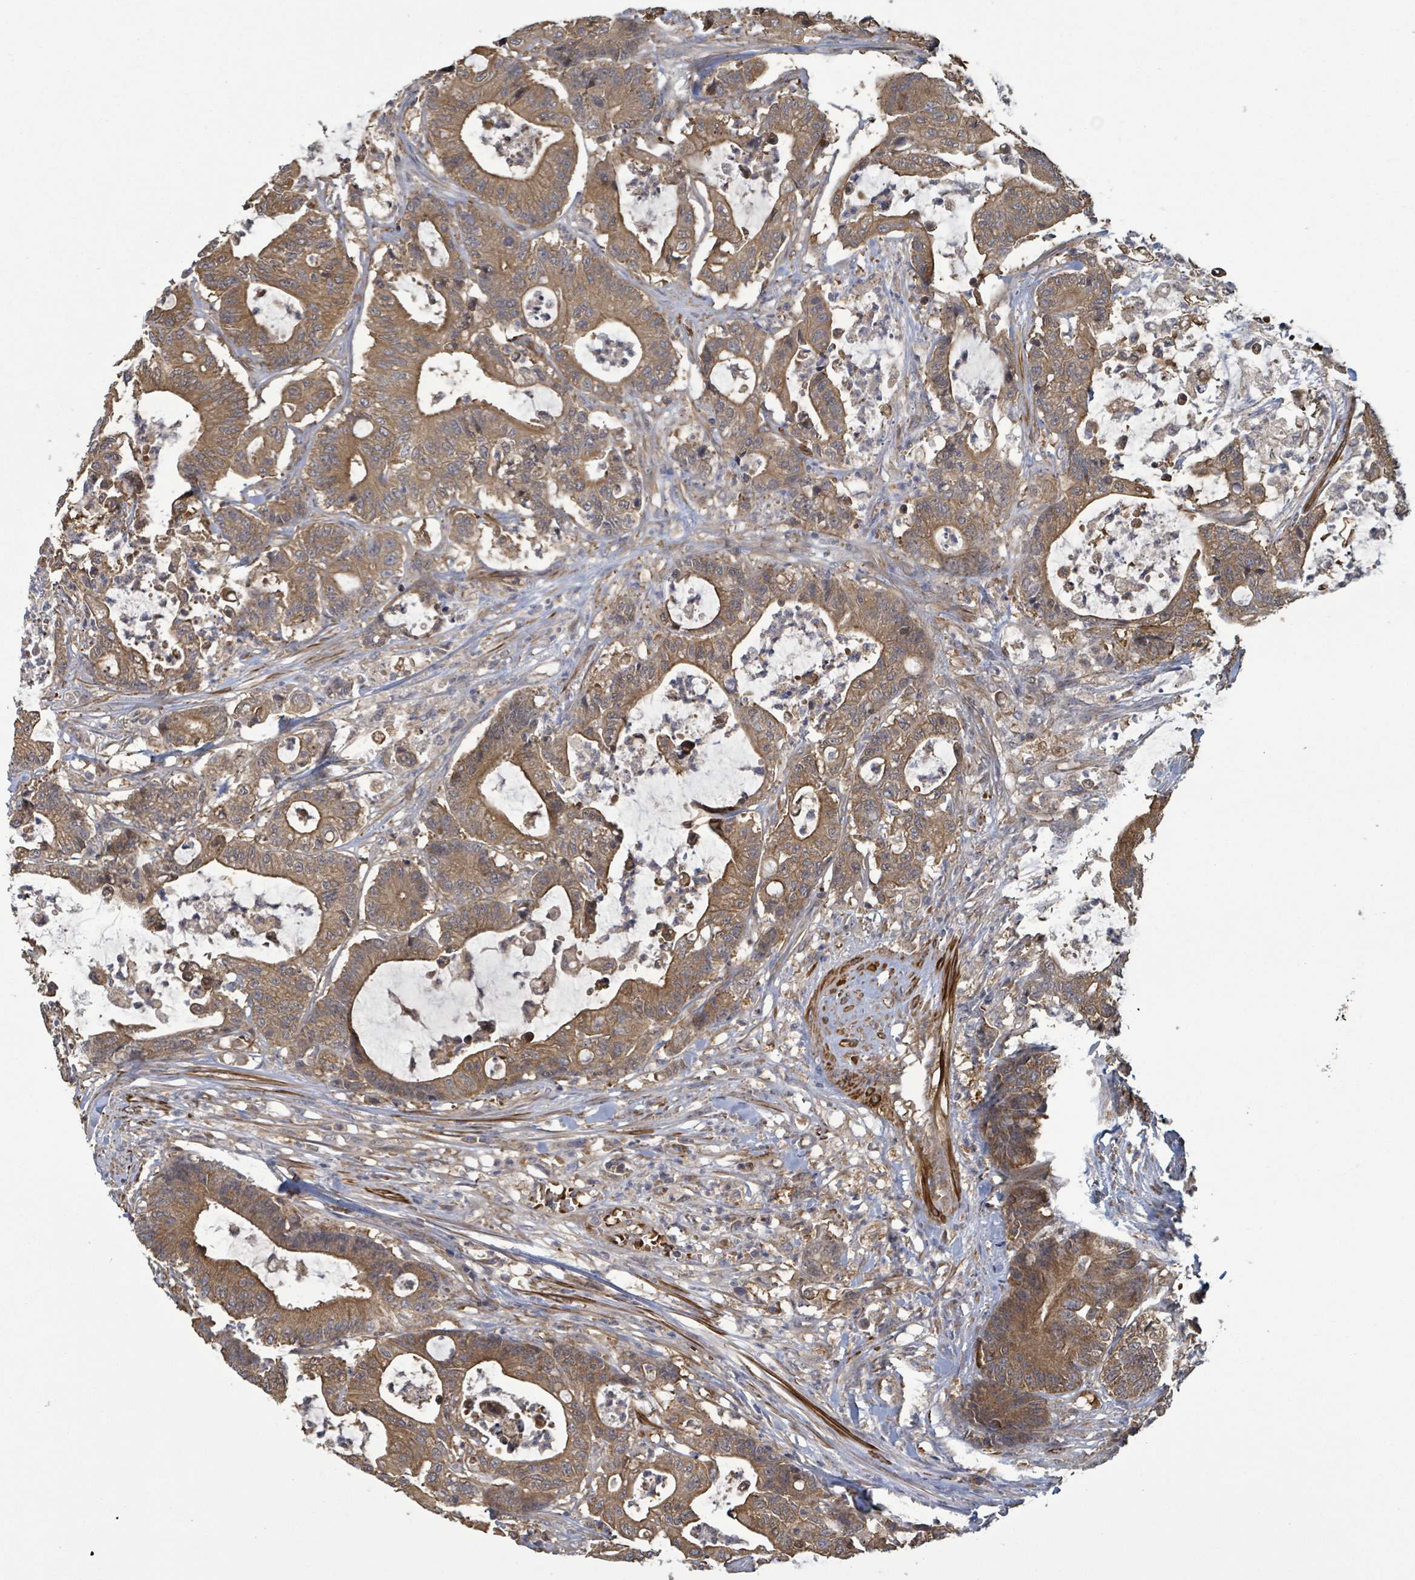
{"staining": {"intensity": "moderate", "quantity": ">75%", "location": "cytoplasmic/membranous"}, "tissue": "colorectal cancer", "cell_type": "Tumor cells", "image_type": "cancer", "snomed": [{"axis": "morphology", "description": "Adenocarcinoma, NOS"}, {"axis": "topography", "description": "Colon"}], "caption": "Adenocarcinoma (colorectal) was stained to show a protein in brown. There is medium levels of moderate cytoplasmic/membranous positivity in about >75% of tumor cells.", "gene": "MAP3K6", "patient": {"sex": "female", "age": 84}}